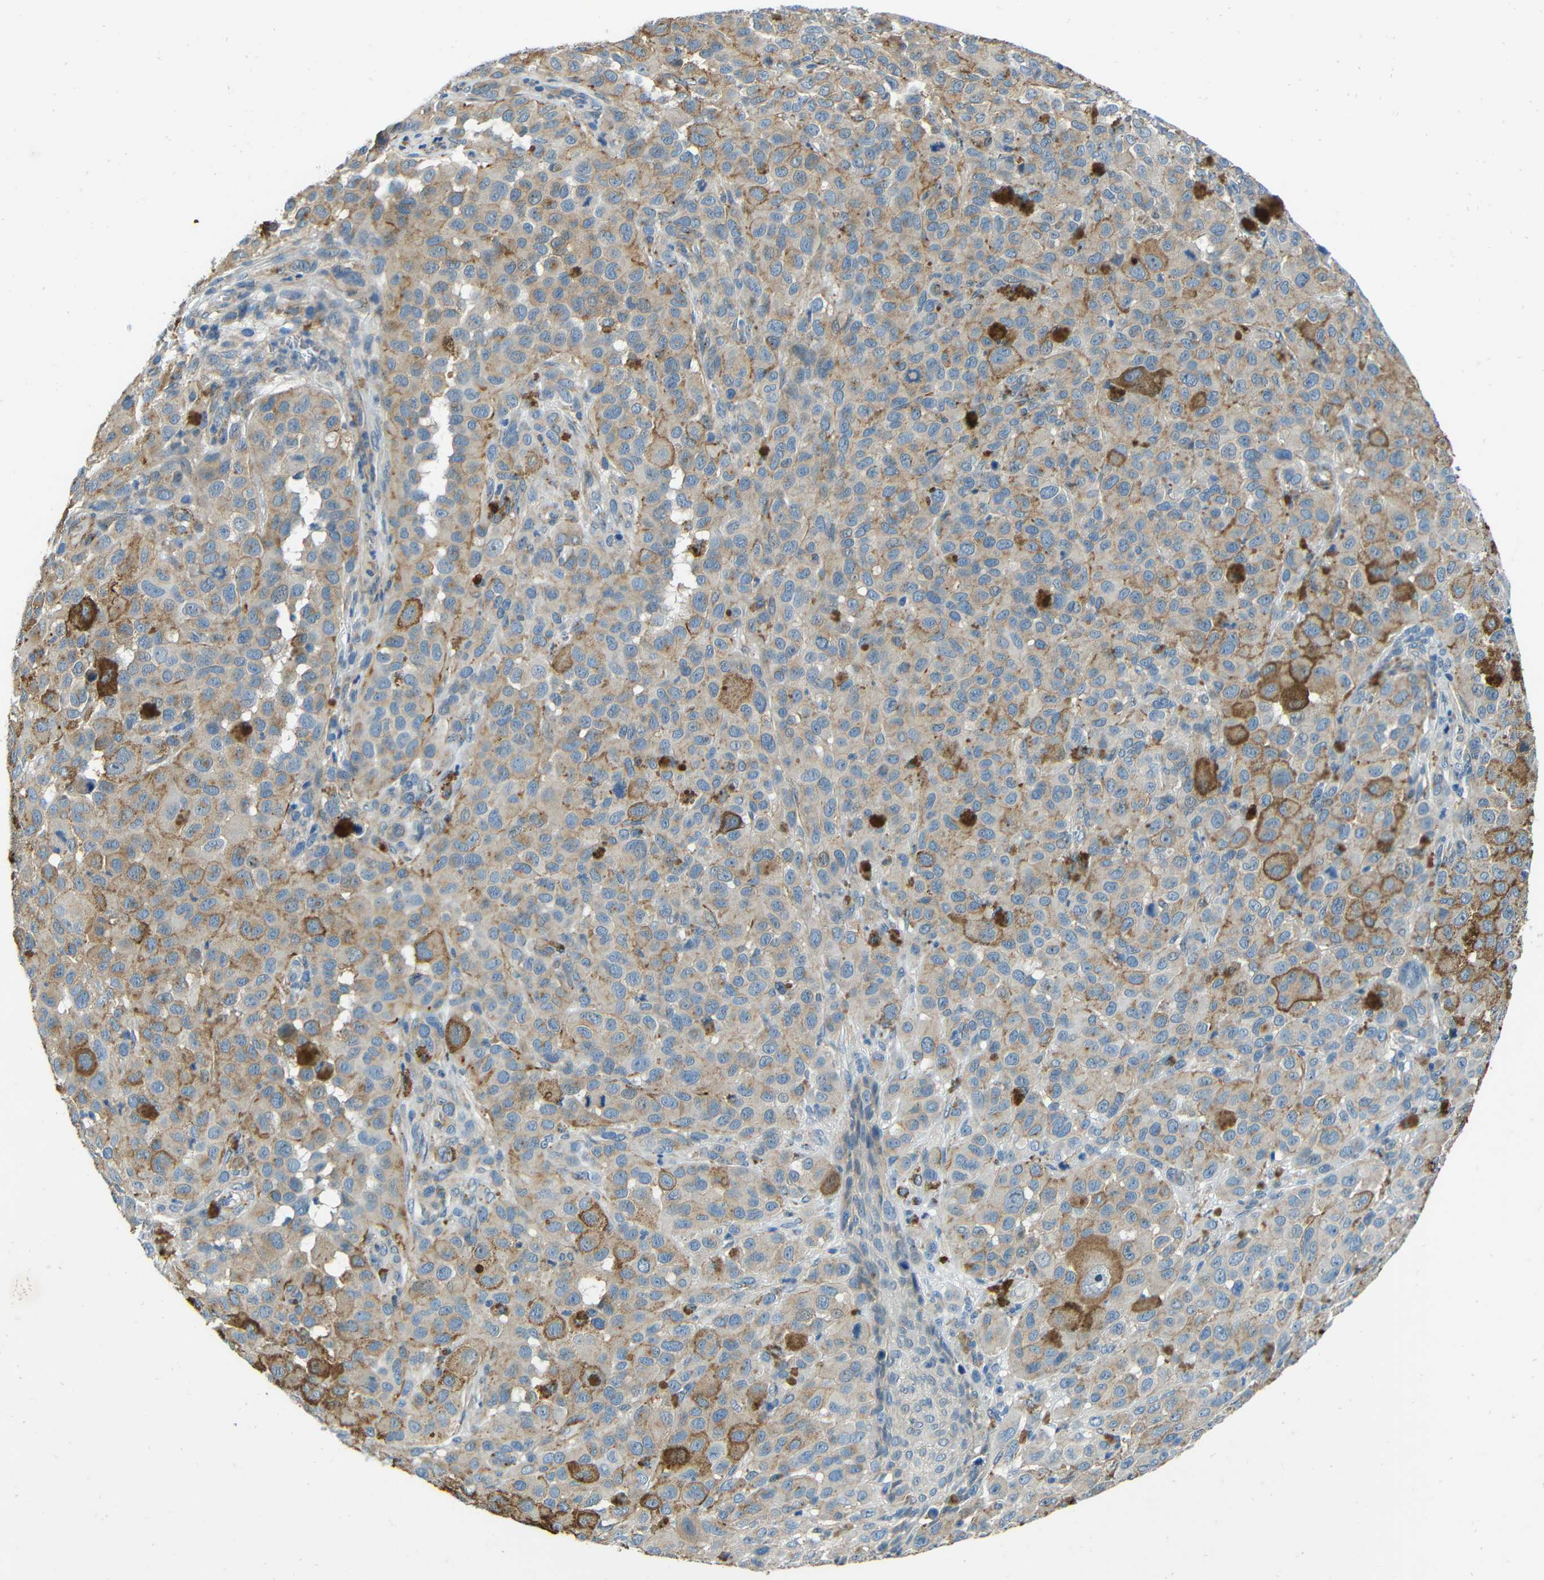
{"staining": {"intensity": "weak", "quantity": "25%-75%", "location": "cytoplasmic/membranous"}, "tissue": "melanoma", "cell_type": "Tumor cells", "image_type": "cancer", "snomed": [{"axis": "morphology", "description": "Malignant melanoma, NOS"}, {"axis": "topography", "description": "Skin"}], "caption": "IHC of malignant melanoma displays low levels of weak cytoplasmic/membranous positivity in approximately 25%-75% of tumor cells. IHC stains the protein of interest in brown and the nuclei are stained blue.", "gene": "CYP26B1", "patient": {"sex": "male", "age": 96}}